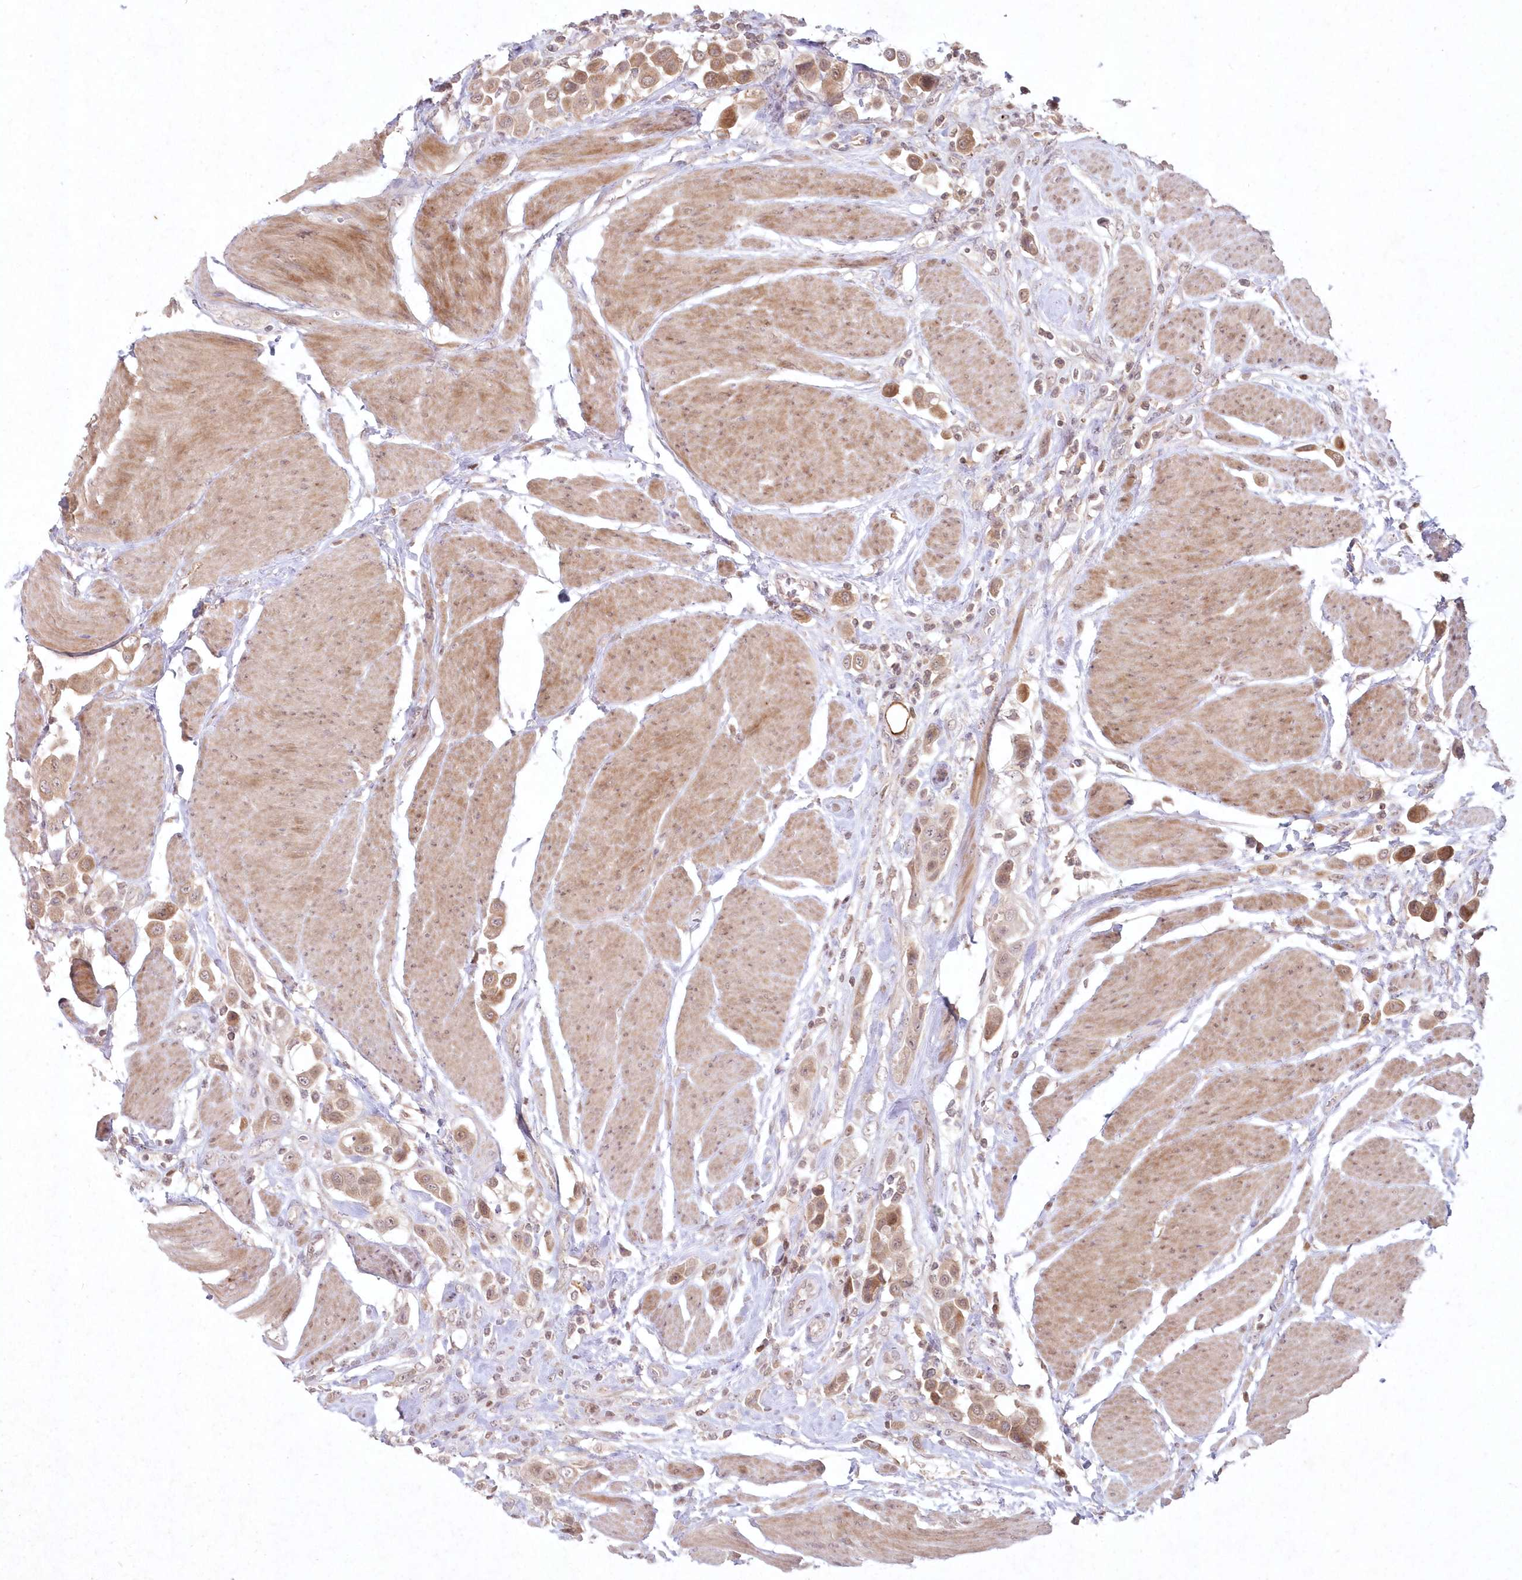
{"staining": {"intensity": "moderate", "quantity": ">75%", "location": "cytoplasmic/membranous,nuclear"}, "tissue": "urothelial cancer", "cell_type": "Tumor cells", "image_type": "cancer", "snomed": [{"axis": "morphology", "description": "Urothelial carcinoma, High grade"}, {"axis": "topography", "description": "Urinary bladder"}], "caption": "Urothelial cancer was stained to show a protein in brown. There is medium levels of moderate cytoplasmic/membranous and nuclear expression in about >75% of tumor cells.", "gene": "ASCC1", "patient": {"sex": "male", "age": 50}}